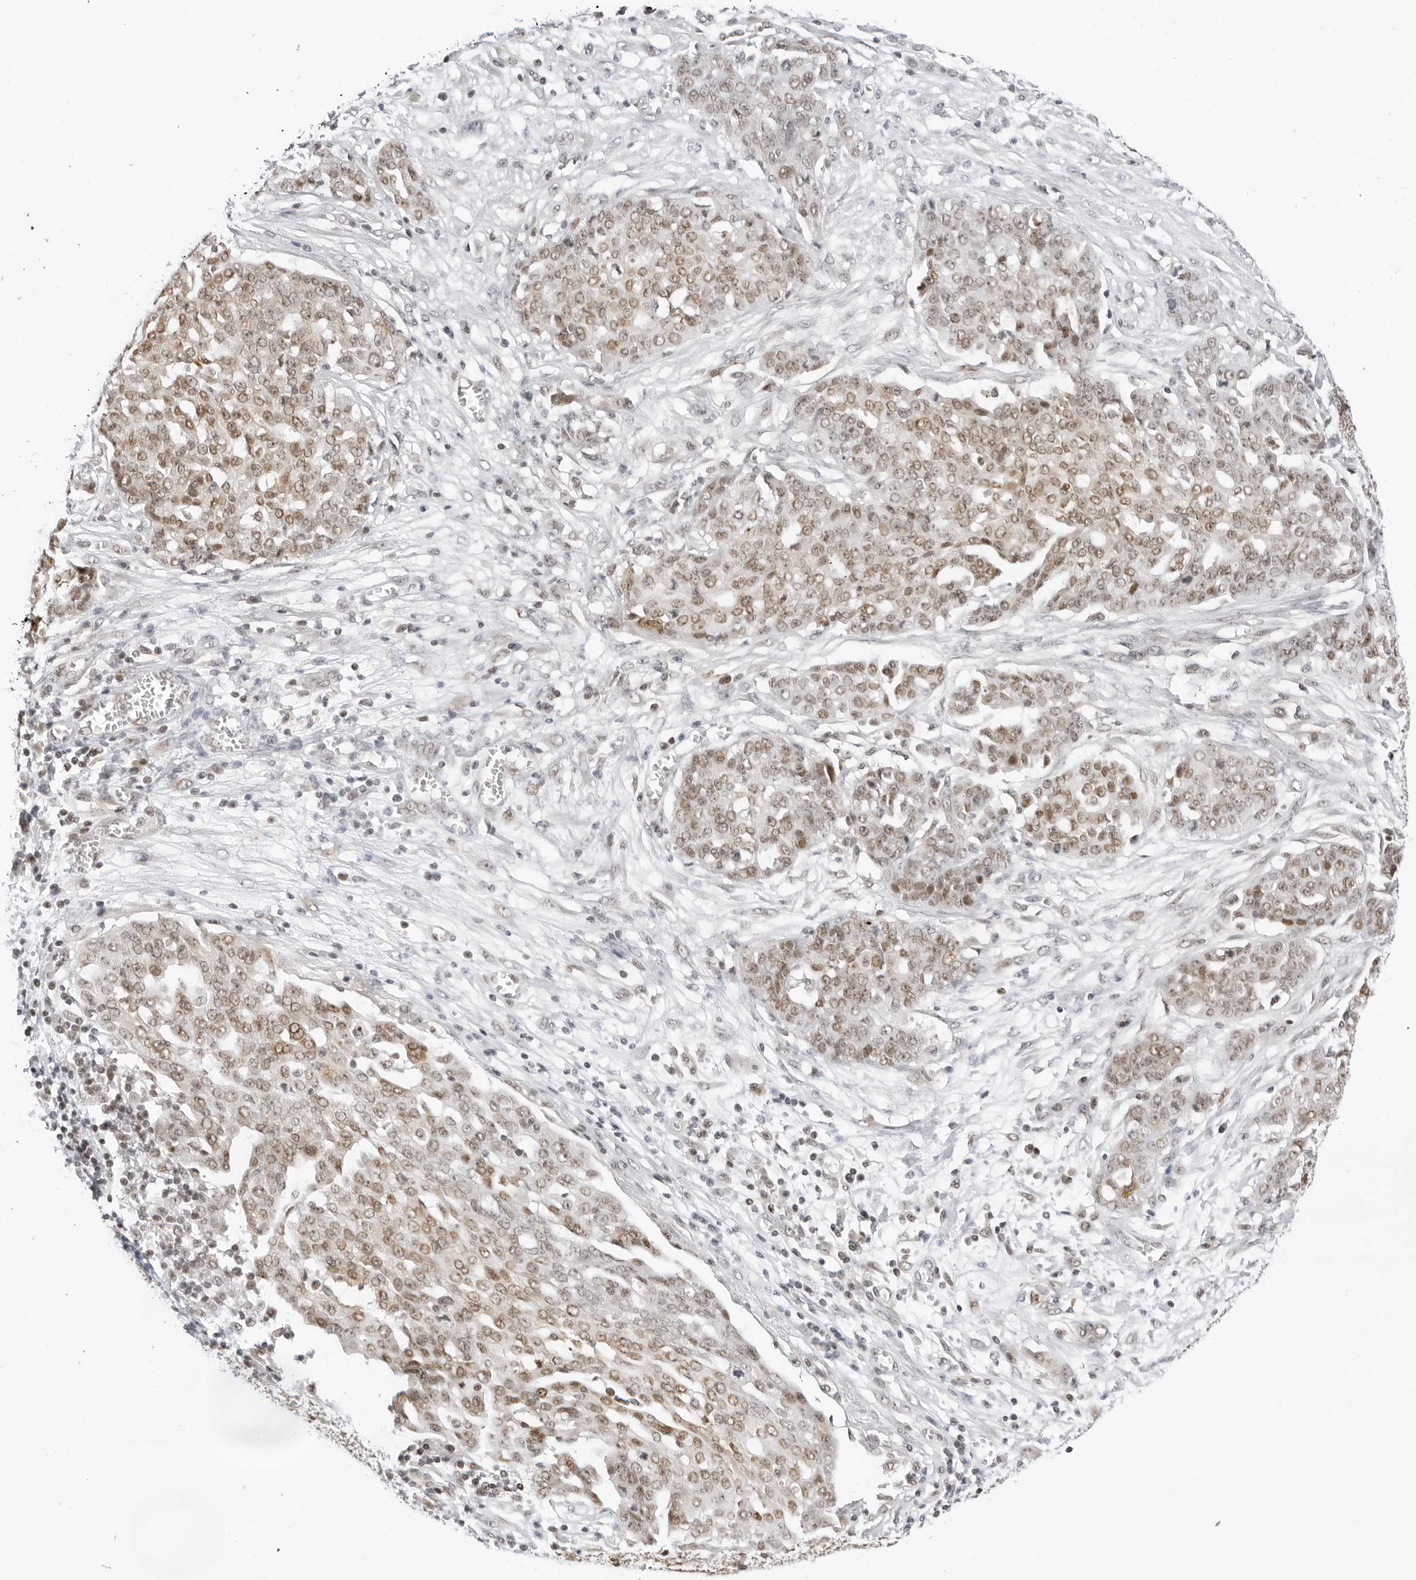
{"staining": {"intensity": "moderate", "quantity": ">75%", "location": "nuclear"}, "tissue": "ovarian cancer", "cell_type": "Tumor cells", "image_type": "cancer", "snomed": [{"axis": "morphology", "description": "Cystadenocarcinoma, serous, NOS"}, {"axis": "topography", "description": "Soft tissue"}, {"axis": "topography", "description": "Ovary"}], "caption": "Immunohistochemical staining of human ovarian serous cystadenocarcinoma demonstrates medium levels of moderate nuclear expression in about >75% of tumor cells.", "gene": "MSH6", "patient": {"sex": "female", "age": 57}}